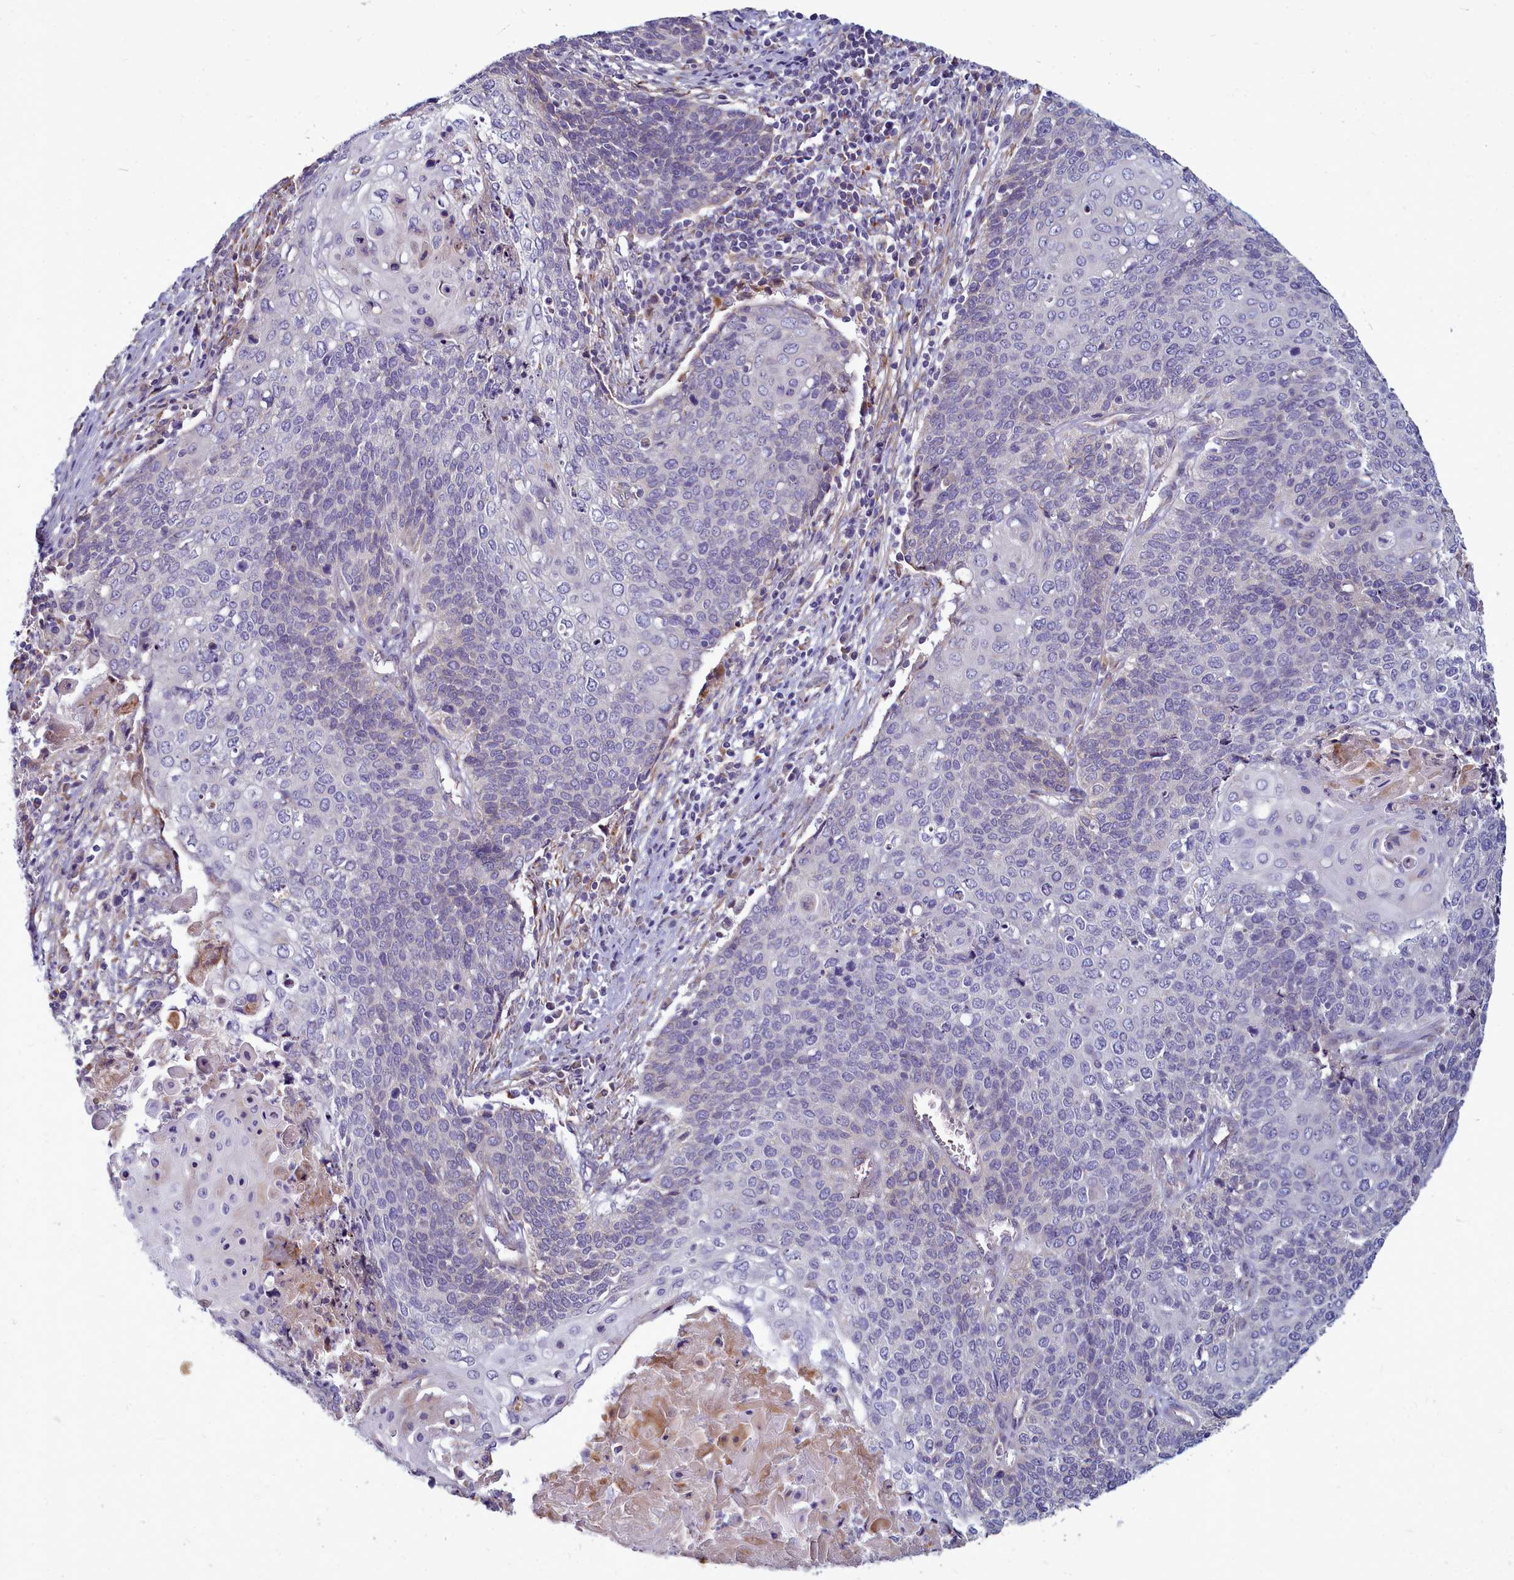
{"staining": {"intensity": "negative", "quantity": "none", "location": "none"}, "tissue": "cervical cancer", "cell_type": "Tumor cells", "image_type": "cancer", "snomed": [{"axis": "morphology", "description": "Squamous cell carcinoma, NOS"}, {"axis": "topography", "description": "Cervix"}], "caption": "A photomicrograph of human cervical squamous cell carcinoma is negative for staining in tumor cells.", "gene": "SMPD4", "patient": {"sex": "female", "age": 39}}